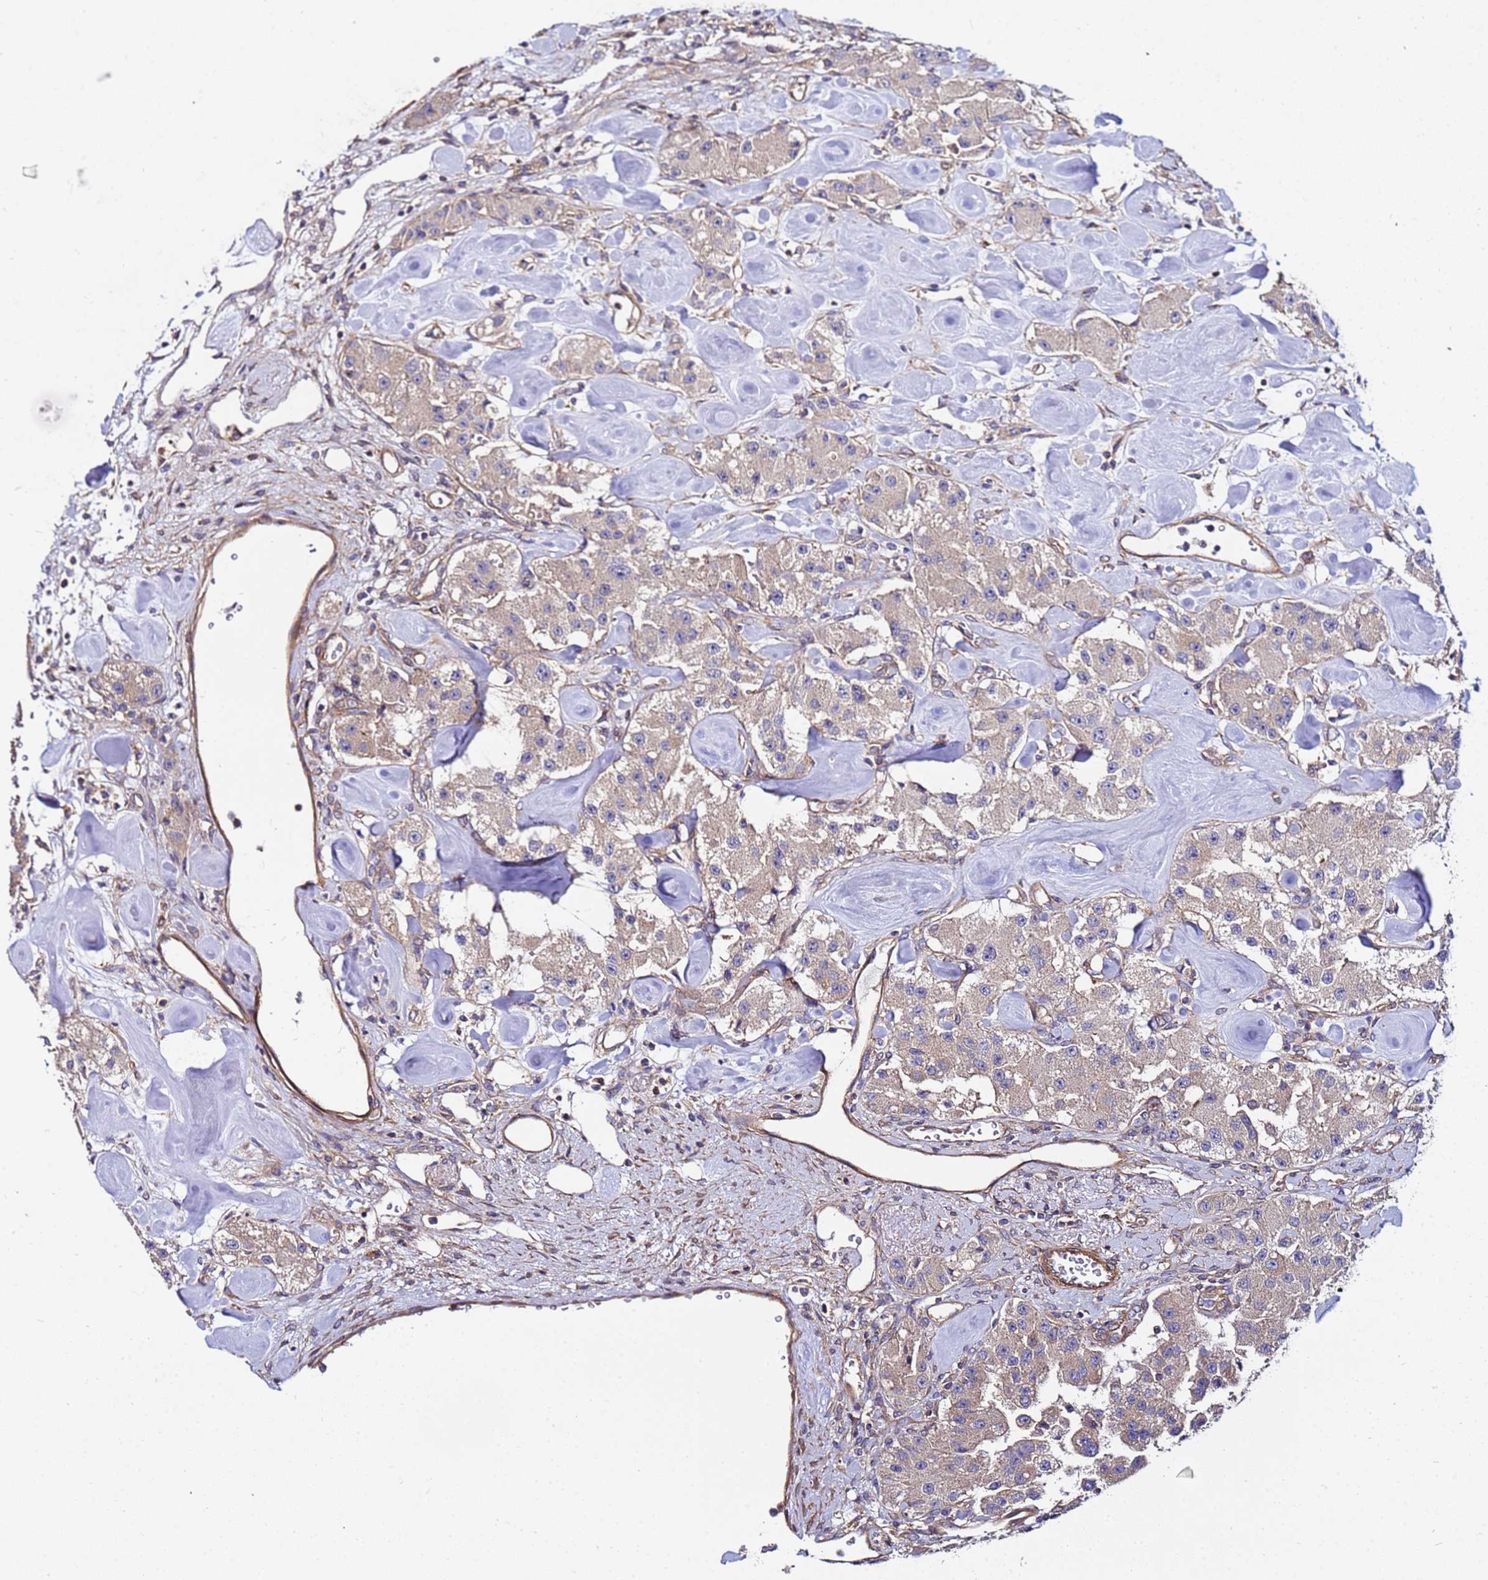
{"staining": {"intensity": "weak", "quantity": "<25%", "location": "cytoplasmic/membranous"}, "tissue": "carcinoid", "cell_type": "Tumor cells", "image_type": "cancer", "snomed": [{"axis": "morphology", "description": "Carcinoid, malignant, NOS"}, {"axis": "topography", "description": "Pancreas"}], "caption": "This is a histopathology image of immunohistochemistry (IHC) staining of malignant carcinoid, which shows no positivity in tumor cells.", "gene": "STK38", "patient": {"sex": "male", "age": 41}}